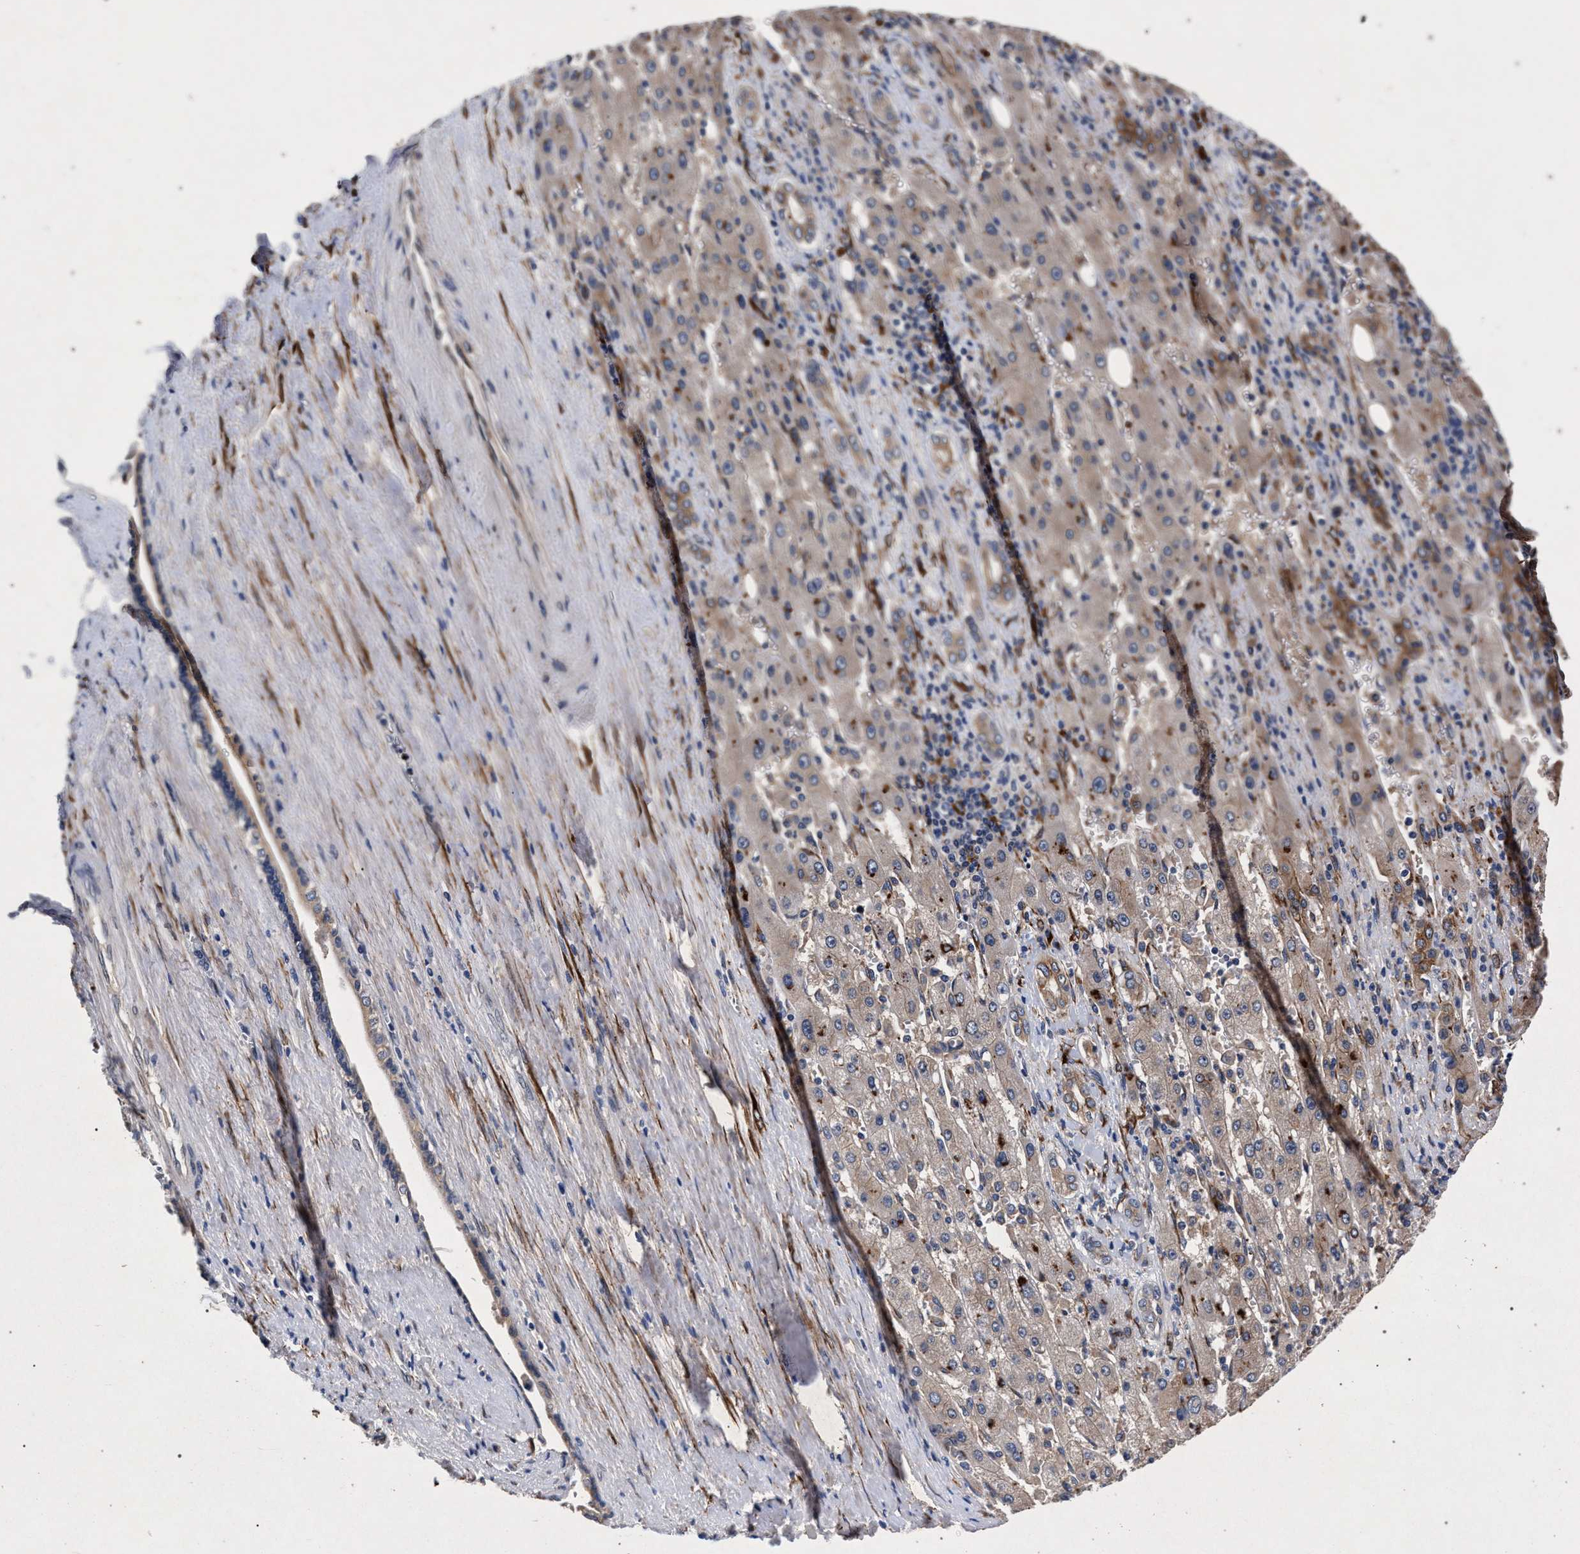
{"staining": {"intensity": "weak", "quantity": "<25%", "location": "cytoplasmic/membranous"}, "tissue": "liver cancer", "cell_type": "Tumor cells", "image_type": "cancer", "snomed": [{"axis": "morphology", "description": "Carcinoma, Hepatocellular, NOS"}, {"axis": "topography", "description": "Liver"}], "caption": "Immunohistochemical staining of human liver cancer (hepatocellular carcinoma) shows no significant staining in tumor cells.", "gene": "NEK7", "patient": {"sex": "female", "age": 73}}